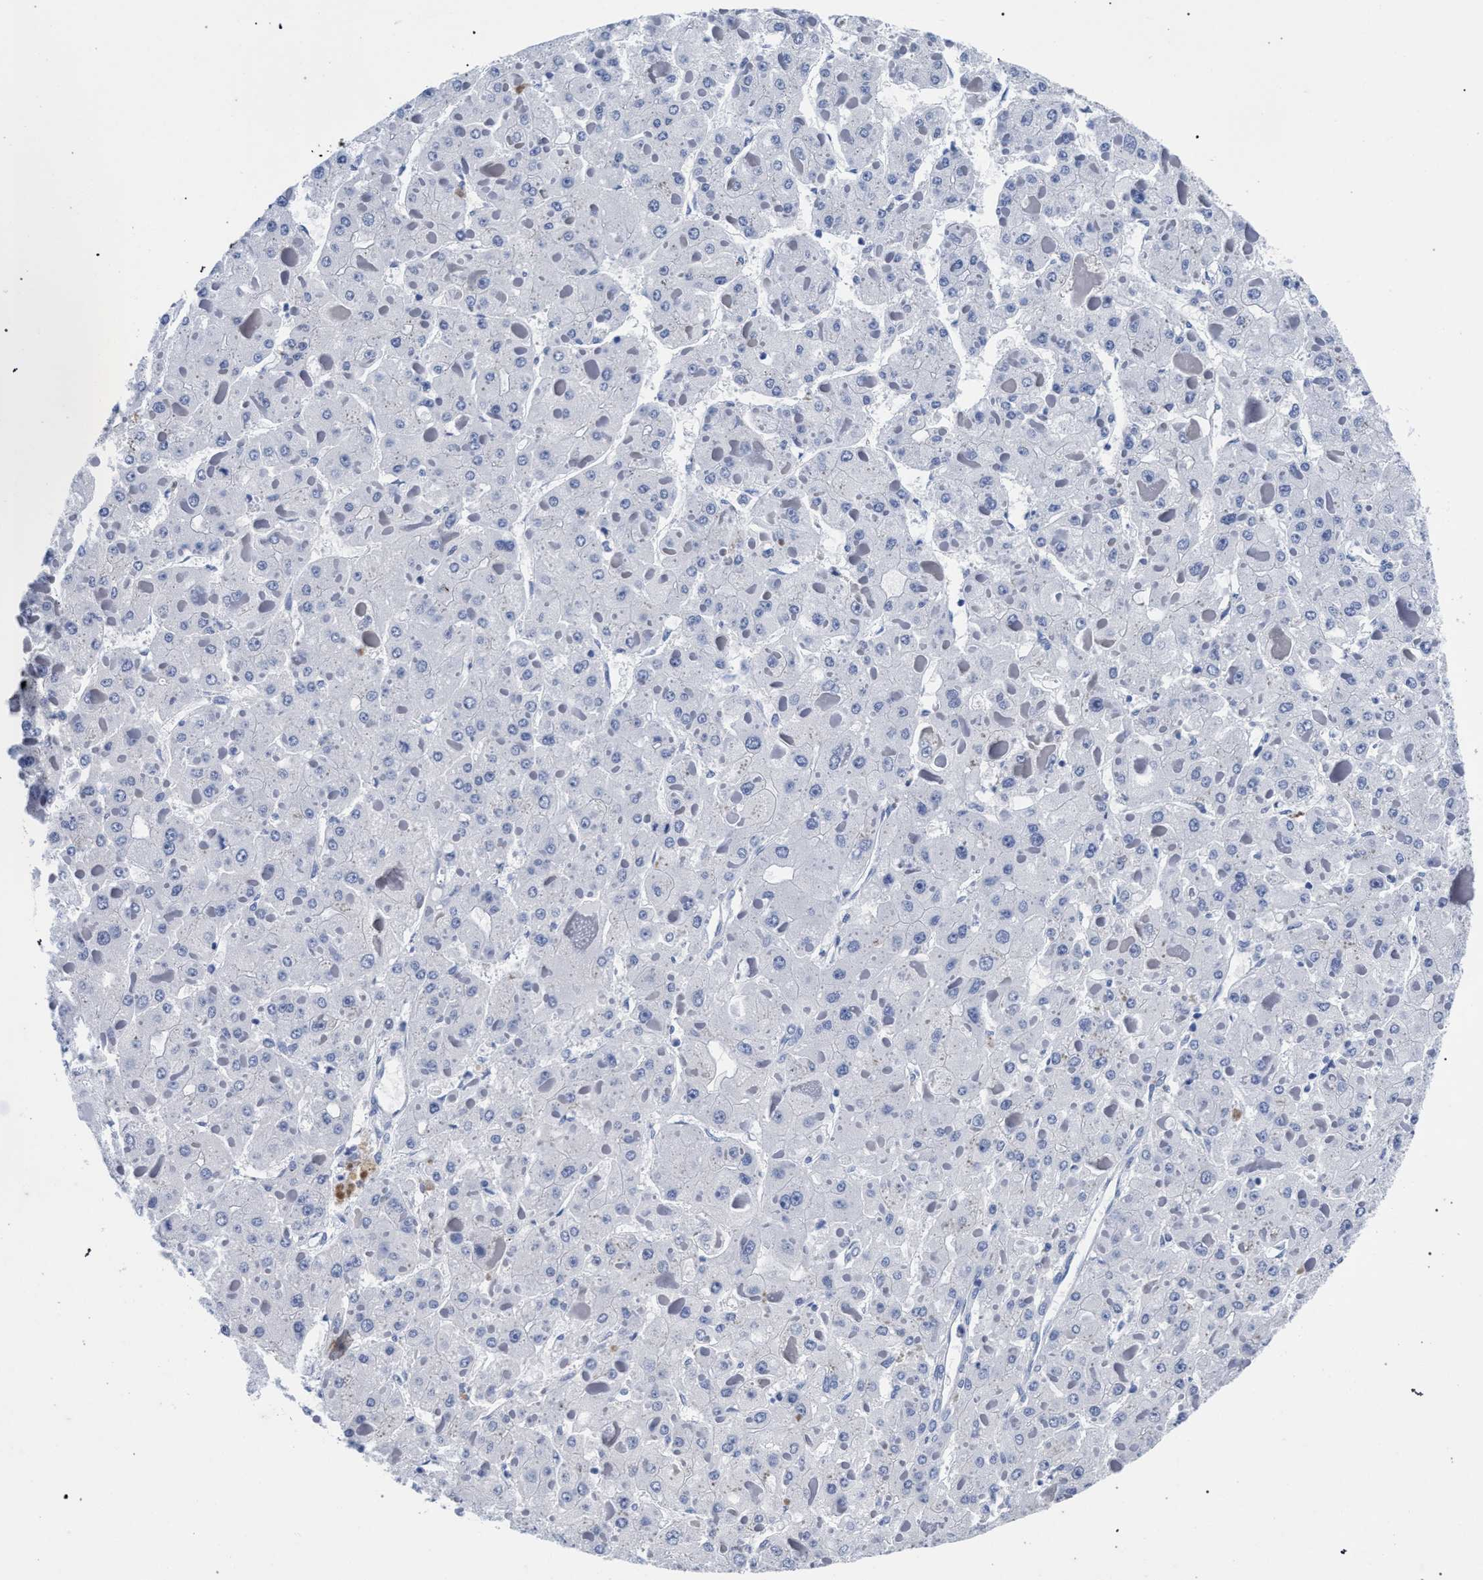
{"staining": {"intensity": "negative", "quantity": "none", "location": "none"}, "tissue": "liver cancer", "cell_type": "Tumor cells", "image_type": "cancer", "snomed": [{"axis": "morphology", "description": "Carcinoma, Hepatocellular, NOS"}, {"axis": "topography", "description": "Liver"}], "caption": "Liver hepatocellular carcinoma was stained to show a protein in brown. There is no significant staining in tumor cells.", "gene": "AKAP4", "patient": {"sex": "female", "age": 73}}